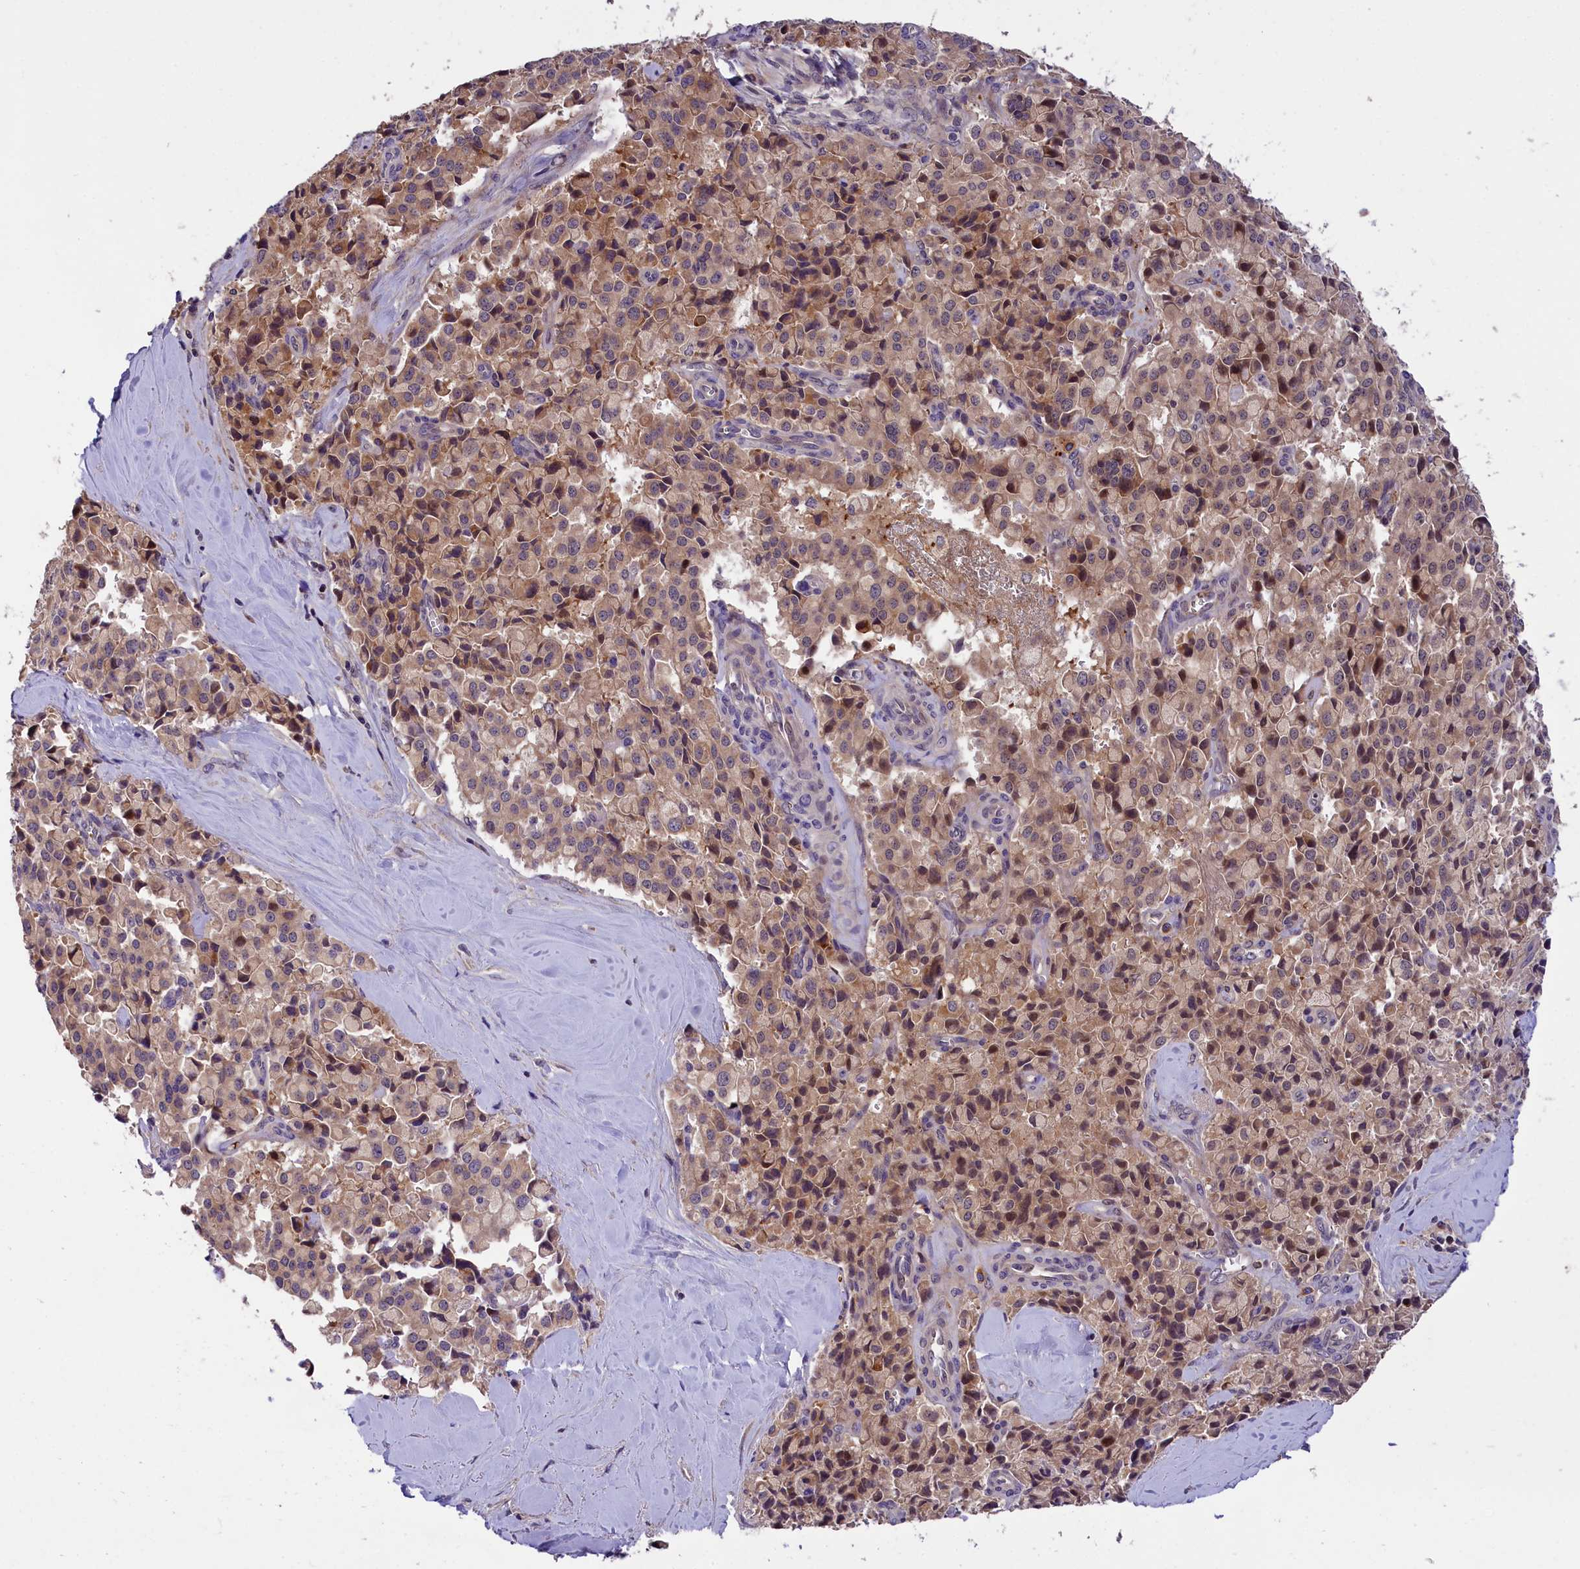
{"staining": {"intensity": "weak", "quantity": ">75%", "location": "cytoplasmic/membranous"}, "tissue": "pancreatic cancer", "cell_type": "Tumor cells", "image_type": "cancer", "snomed": [{"axis": "morphology", "description": "Adenocarcinoma, NOS"}, {"axis": "topography", "description": "Pancreas"}], "caption": "This histopathology image exhibits IHC staining of pancreatic adenocarcinoma, with low weak cytoplasmic/membranous expression in approximately >75% of tumor cells.", "gene": "PHAF1", "patient": {"sex": "male", "age": 65}}